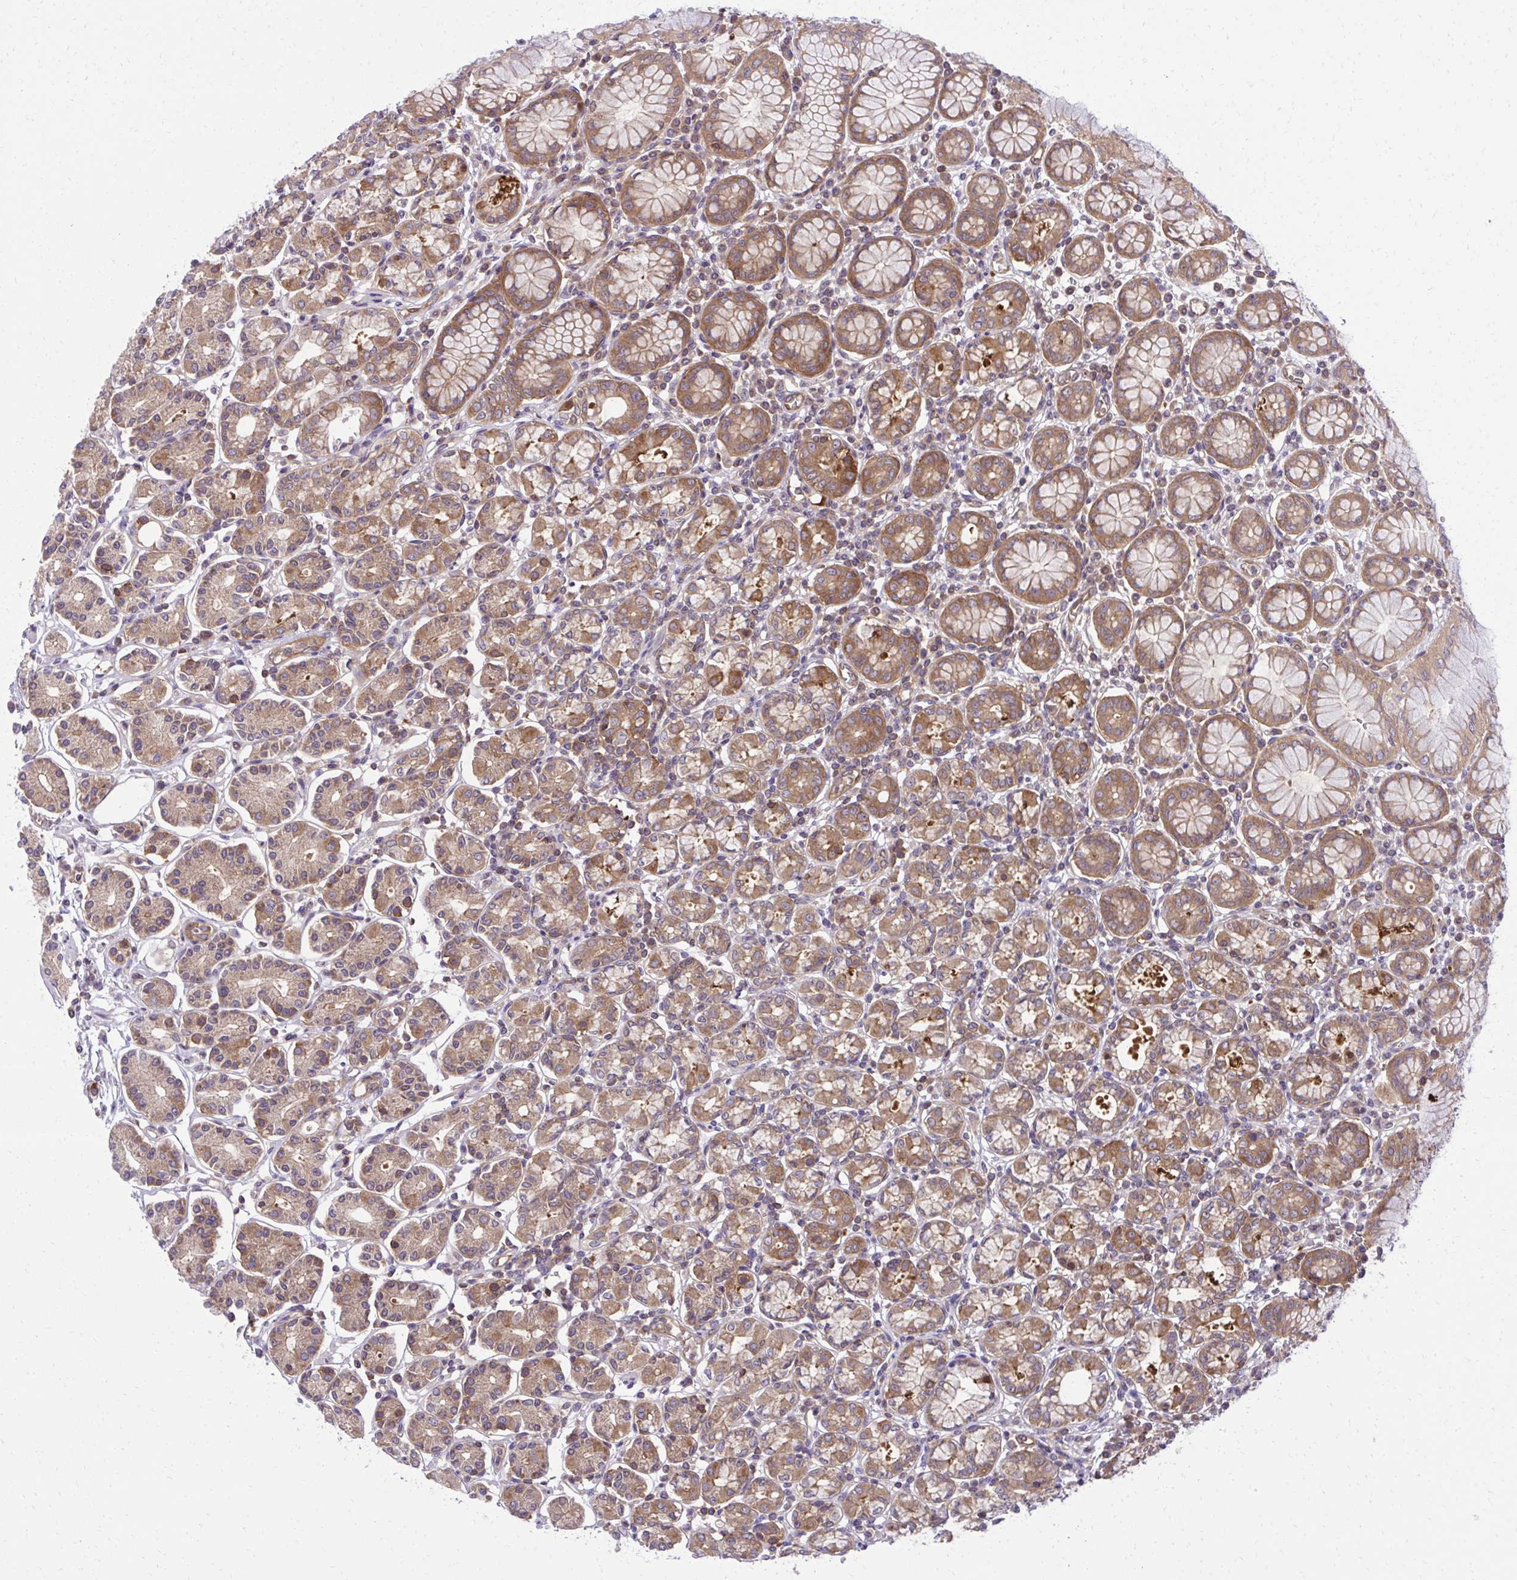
{"staining": {"intensity": "moderate", "quantity": ">75%", "location": "cytoplasmic/membranous"}, "tissue": "stomach", "cell_type": "Glandular cells", "image_type": "normal", "snomed": [{"axis": "morphology", "description": "Normal tissue, NOS"}, {"axis": "topography", "description": "Stomach"}], "caption": "Glandular cells reveal medium levels of moderate cytoplasmic/membranous positivity in approximately >75% of cells in normal stomach. (DAB (3,3'-diaminobenzidine) IHC with brightfield microscopy, high magnification).", "gene": "PPP5C", "patient": {"sex": "female", "age": 62}}